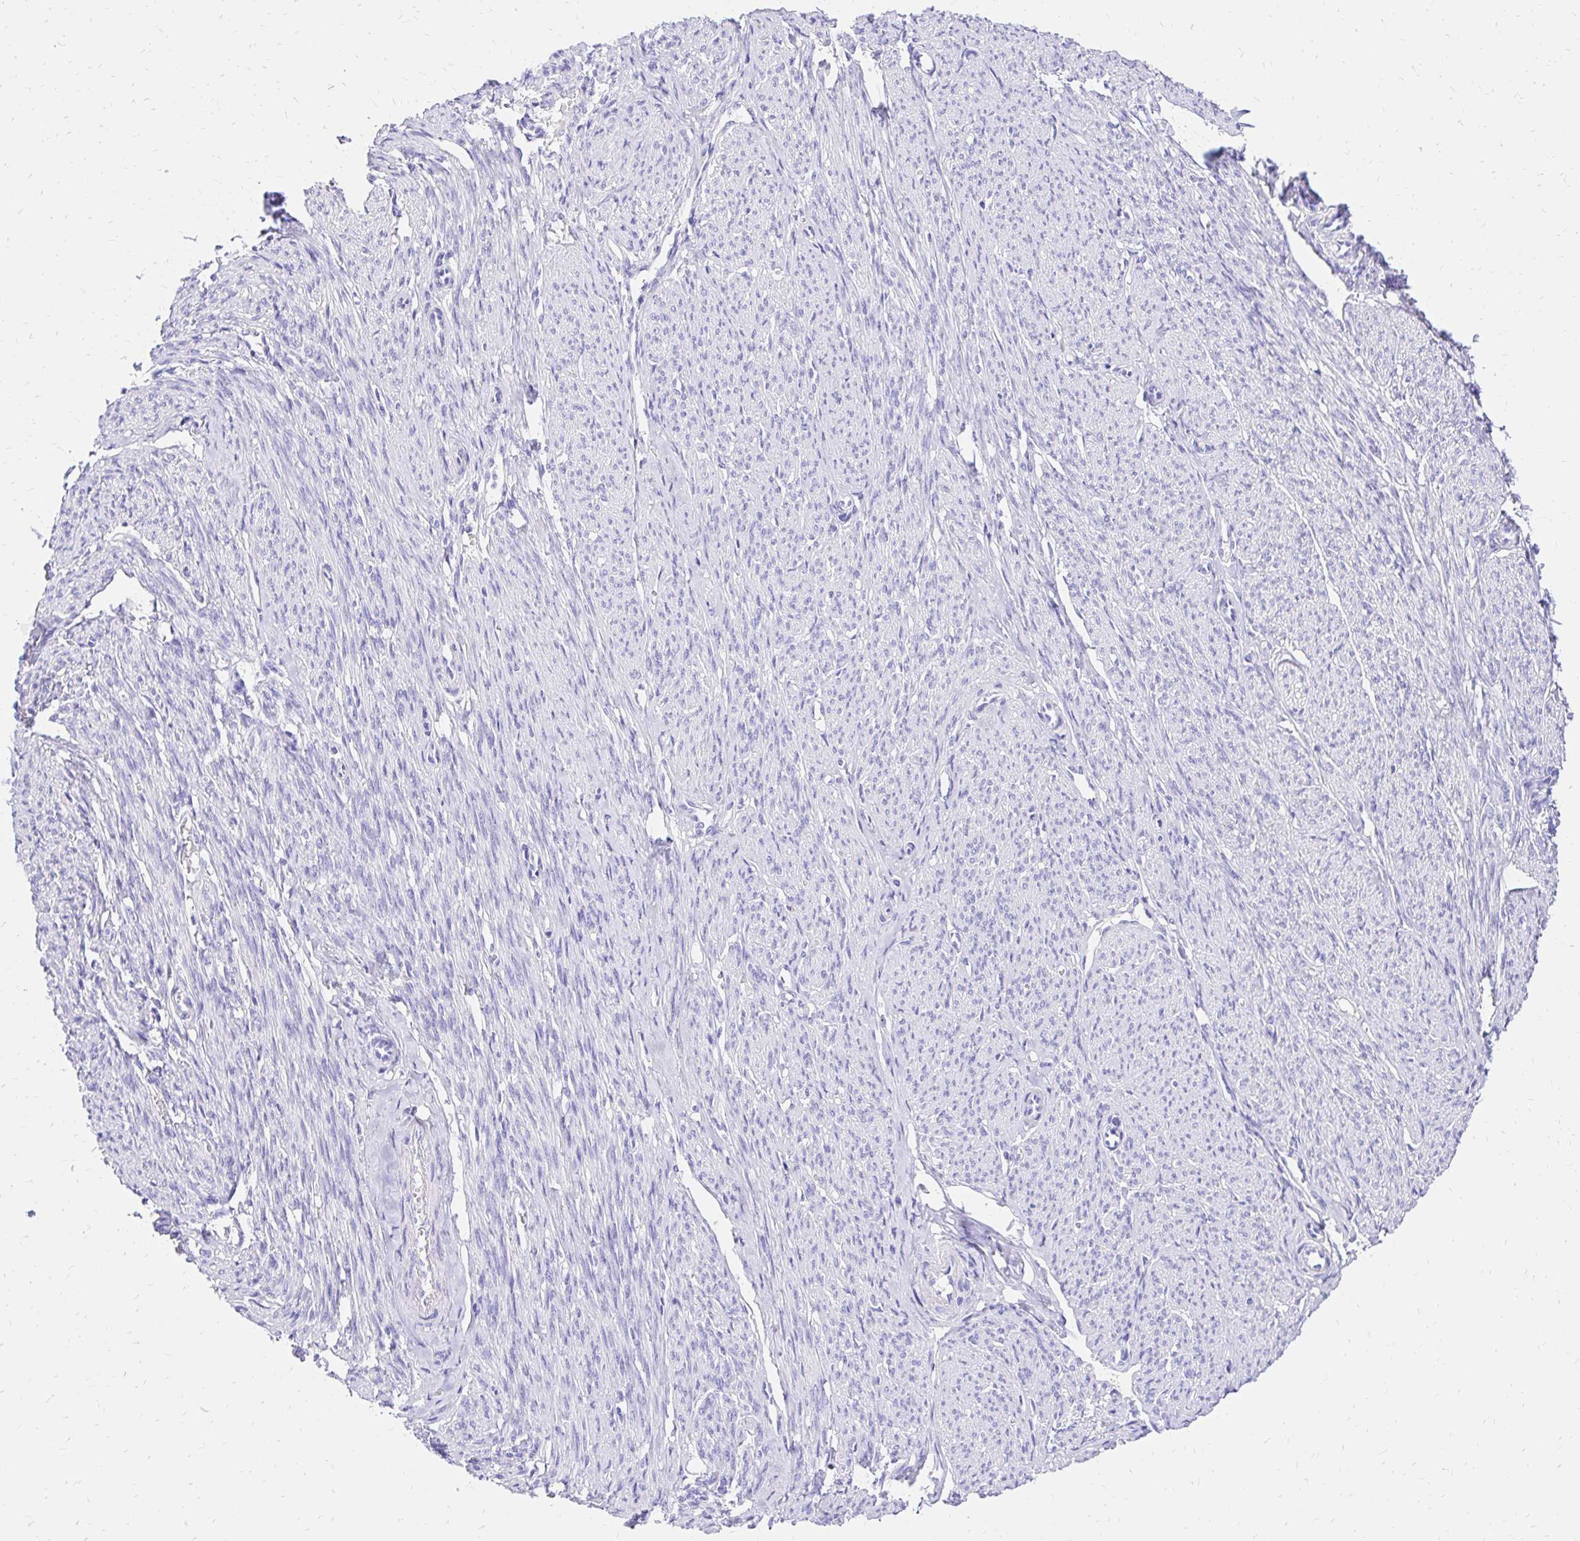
{"staining": {"intensity": "negative", "quantity": "none", "location": "none"}, "tissue": "smooth muscle", "cell_type": "Smooth muscle cells", "image_type": "normal", "snomed": [{"axis": "morphology", "description": "Normal tissue, NOS"}, {"axis": "topography", "description": "Smooth muscle"}], "caption": "Photomicrograph shows no protein staining in smooth muscle cells of normal smooth muscle.", "gene": "S100G", "patient": {"sex": "female", "age": 65}}